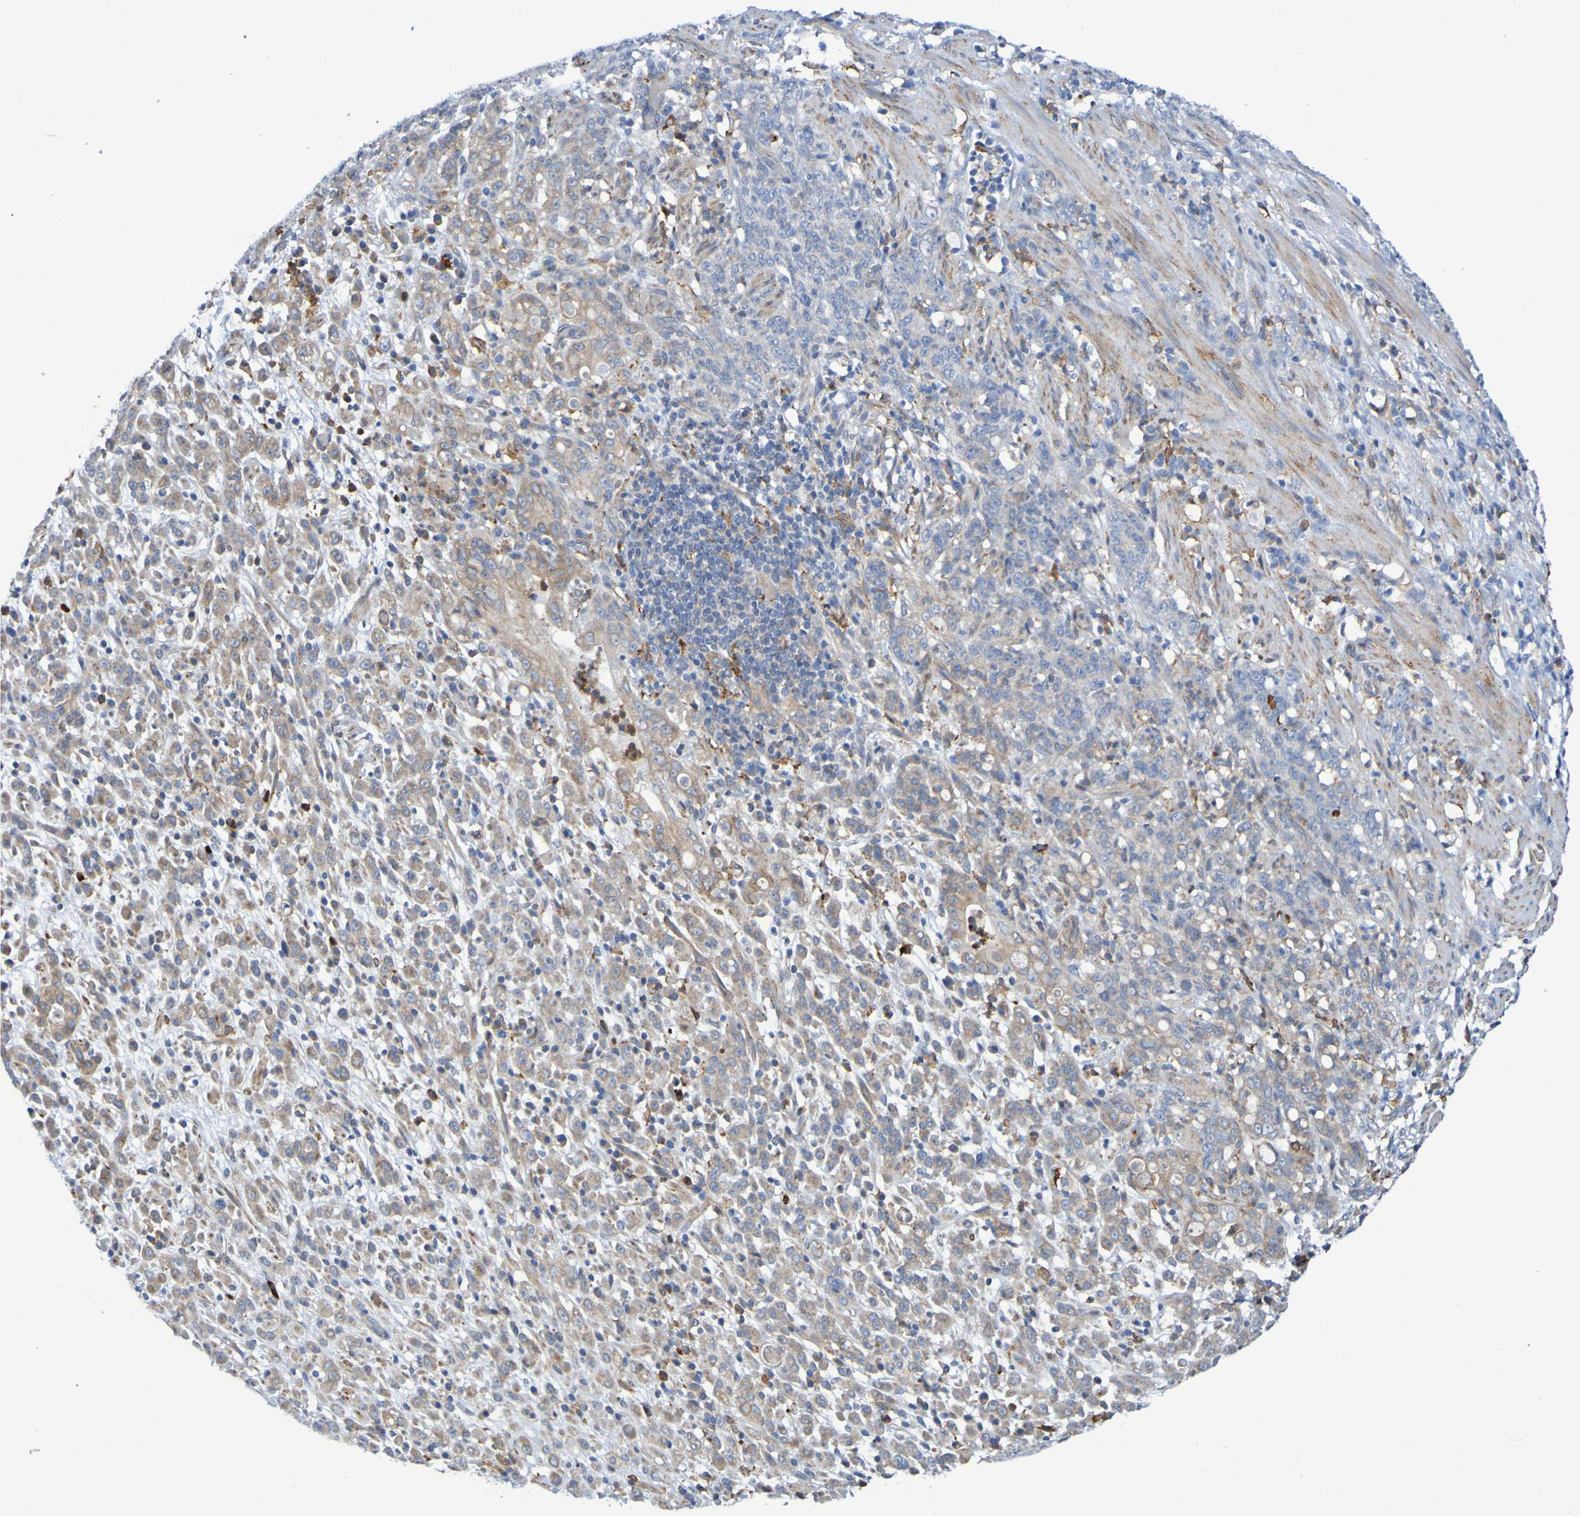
{"staining": {"intensity": "weak", "quantity": ">75%", "location": "cytoplasmic/membranous"}, "tissue": "stomach cancer", "cell_type": "Tumor cells", "image_type": "cancer", "snomed": [{"axis": "morphology", "description": "Adenocarcinoma, NOS"}, {"axis": "topography", "description": "Stomach, lower"}], "caption": "Immunohistochemical staining of adenocarcinoma (stomach) exhibits low levels of weak cytoplasmic/membranous positivity in about >75% of tumor cells. The staining was performed using DAB to visualize the protein expression in brown, while the nuclei were stained in blue with hematoxylin (Magnification: 20x).", "gene": "SCRG1", "patient": {"sex": "male", "age": 88}}